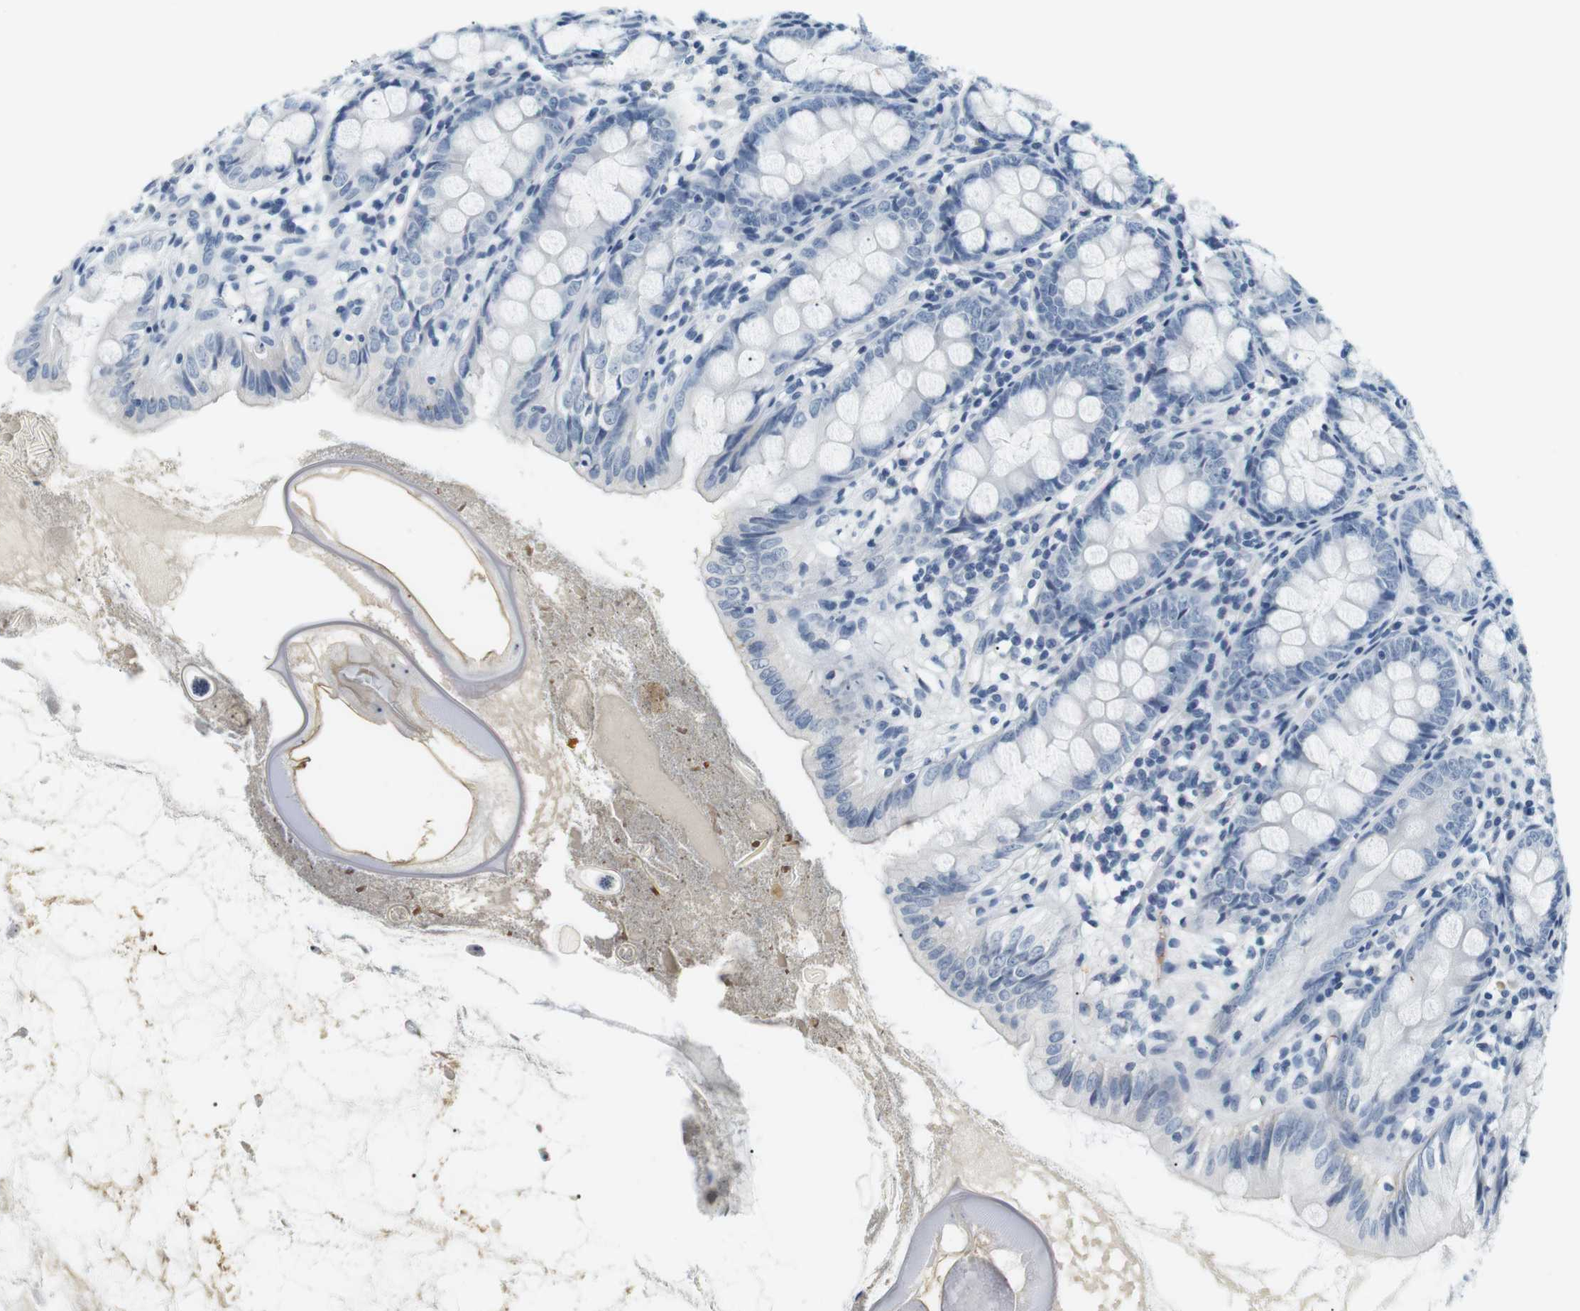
{"staining": {"intensity": "negative", "quantity": "none", "location": "none"}, "tissue": "appendix", "cell_type": "Glandular cells", "image_type": "normal", "snomed": [{"axis": "morphology", "description": "Normal tissue, NOS"}, {"axis": "topography", "description": "Appendix"}], "caption": "DAB (3,3'-diaminobenzidine) immunohistochemical staining of benign appendix reveals no significant positivity in glandular cells. Brightfield microscopy of IHC stained with DAB (3,3'-diaminobenzidine) (brown) and hematoxylin (blue), captured at high magnification.", "gene": "APOB", "patient": {"sex": "female", "age": 77}}